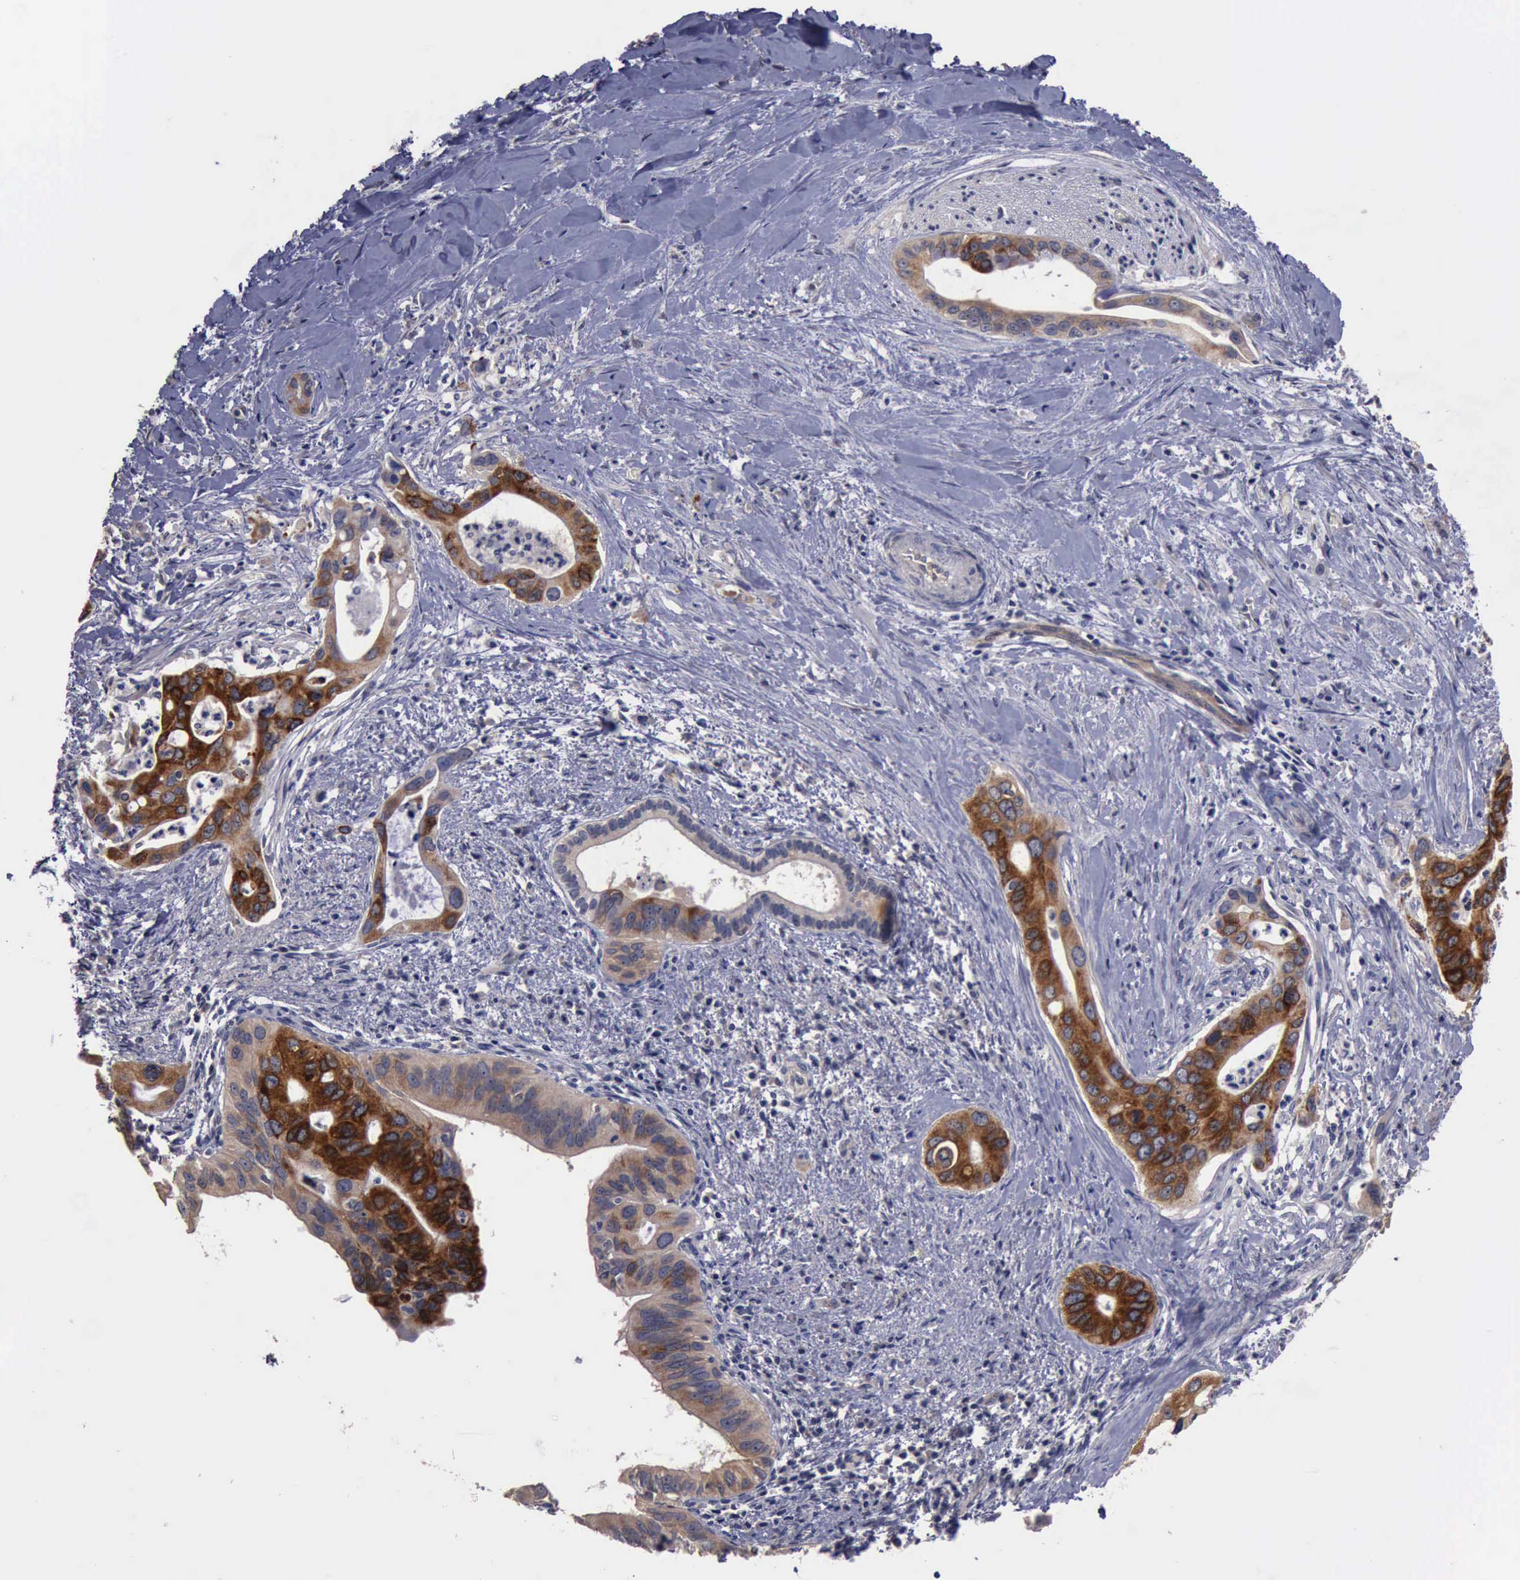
{"staining": {"intensity": "moderate", "quantity": "25%-75%", "location": "cytoplasmic/membranous"}, "tissue": "liver cancer", "cell_type": "Tumor cells", "image_type": "cancer", "snomed": [{"axis": "morphology", "description": "Cholangiocarcinoma"}, {"axis": "topography", "description": "Liver"}], "caption": "A micrograph showing moderate cytoplasmic/membranous staining in approximately 25%-75% of tumor cells in cholangiocarcinoma (liver), as visualized by brown immunohistochemical staining.", "gene": "CRKL", "patient": {"sex": "female", "age": 65}}